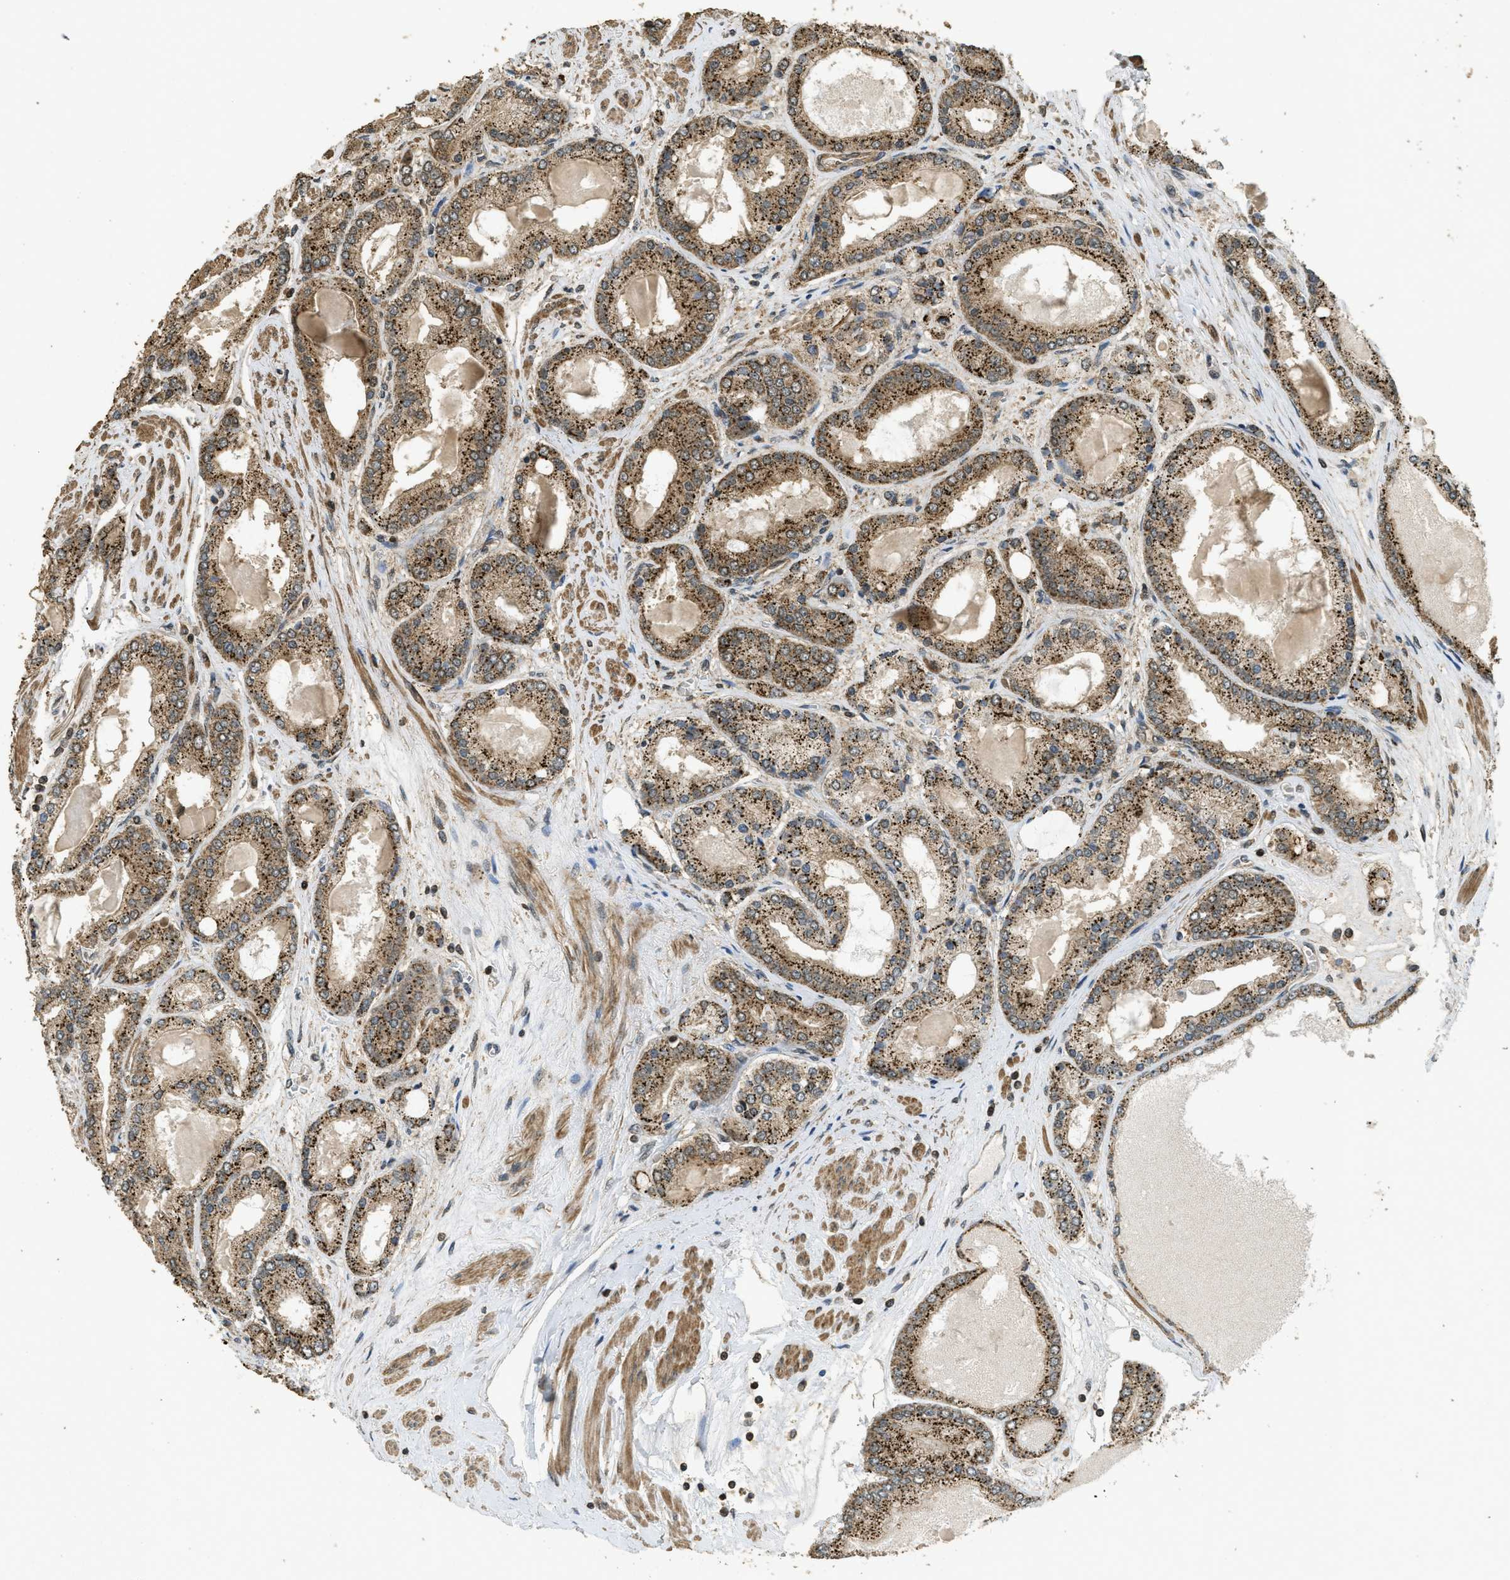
{"staining": {"intensity": "strong", "quantity": ">75%", "location": "cytoplasmic/membranous"}, "tissue": "prostate cancer", "cell_type": "Tumor cells", "image_type": "cancer", "snomed": [{"axis": "morphology", "description": "Adenocarcinoma, High grade"}, {"axis": "topography", "description": "Prostate"}], "caption": "Protein expression by immunohistochemistry exhibits strong cytoplasmic/membranous positivity in approximately >75% of tumor cells in prostate cancer (high-grade adenocarcinoma).", "gene": "CTPS1", "patient": {"sex": "male", "age": 59}}